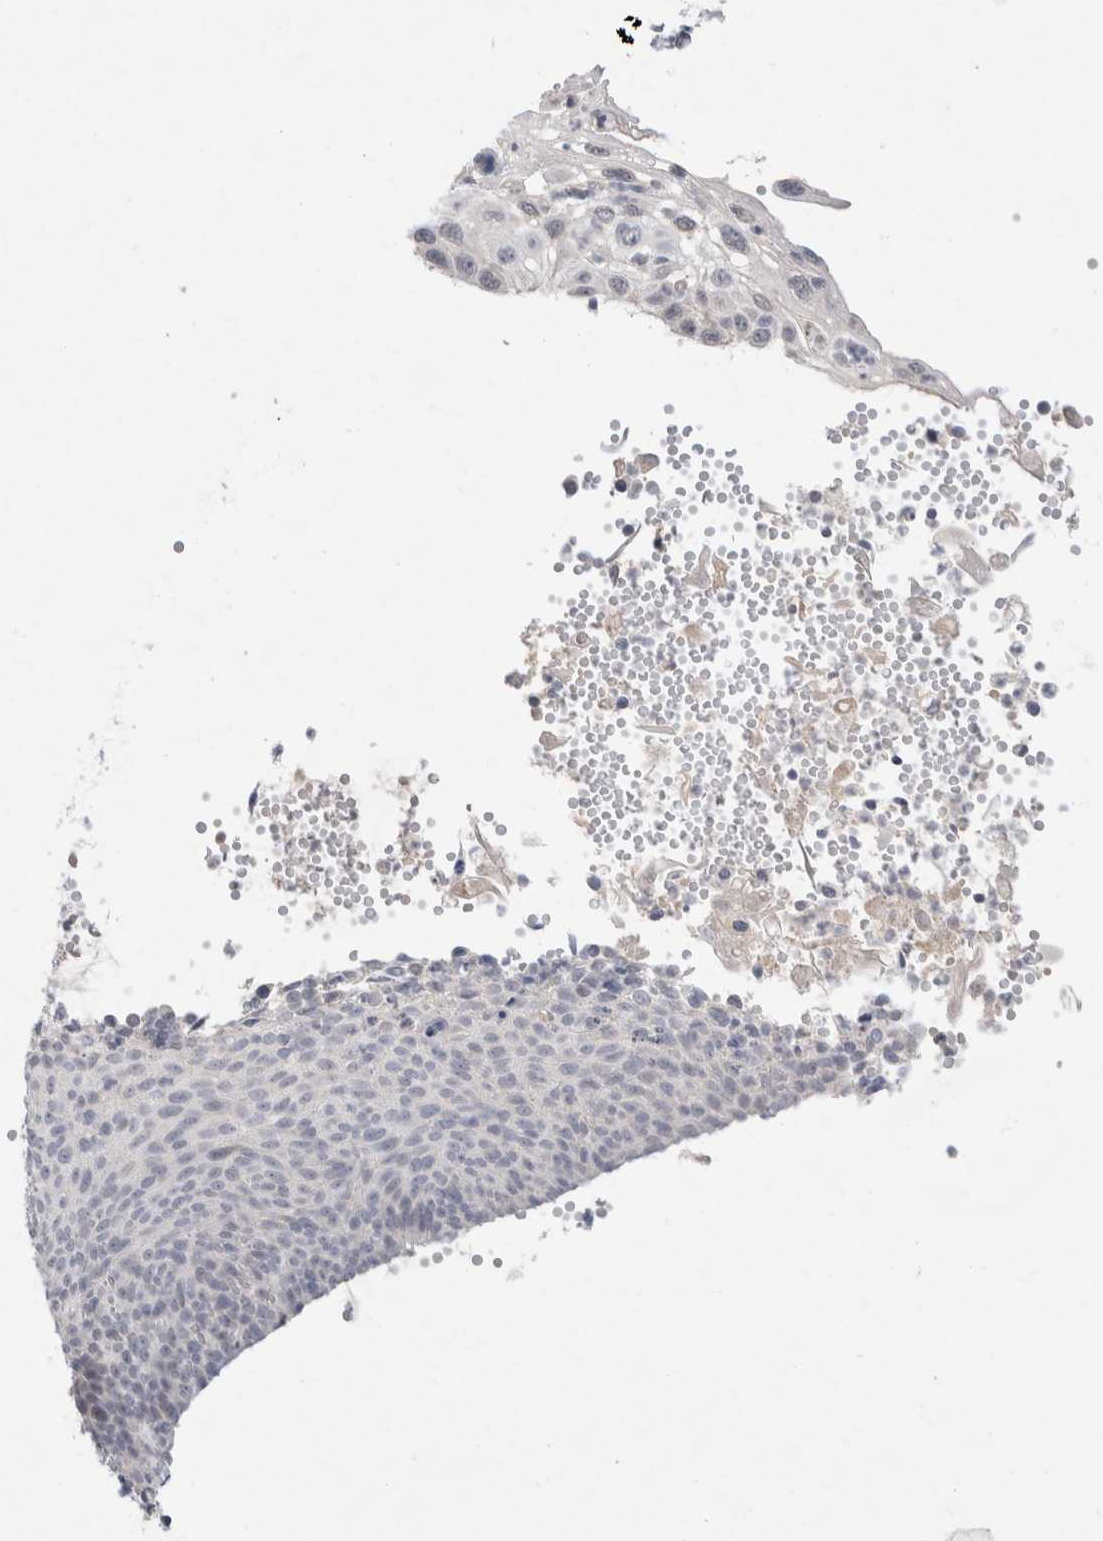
{"staining": {"intensity": "negative", "quantity": "none", "location": "none"}, "tissue": "cervical cancer", "cell_type": "Tumor cells", "image_type": "cancer", "snomed": [{"axis": "morphology", "description": "Squamous cell carcinoma, NOS"}, {"axis": "topography", "description": "Cervix"}], "caption": "Tumor cells are negative for brown protein staining in cervical squamous cell carcinoma.", "gene": "CMTM4", "patient": {"sex": "female", "age": 70}}